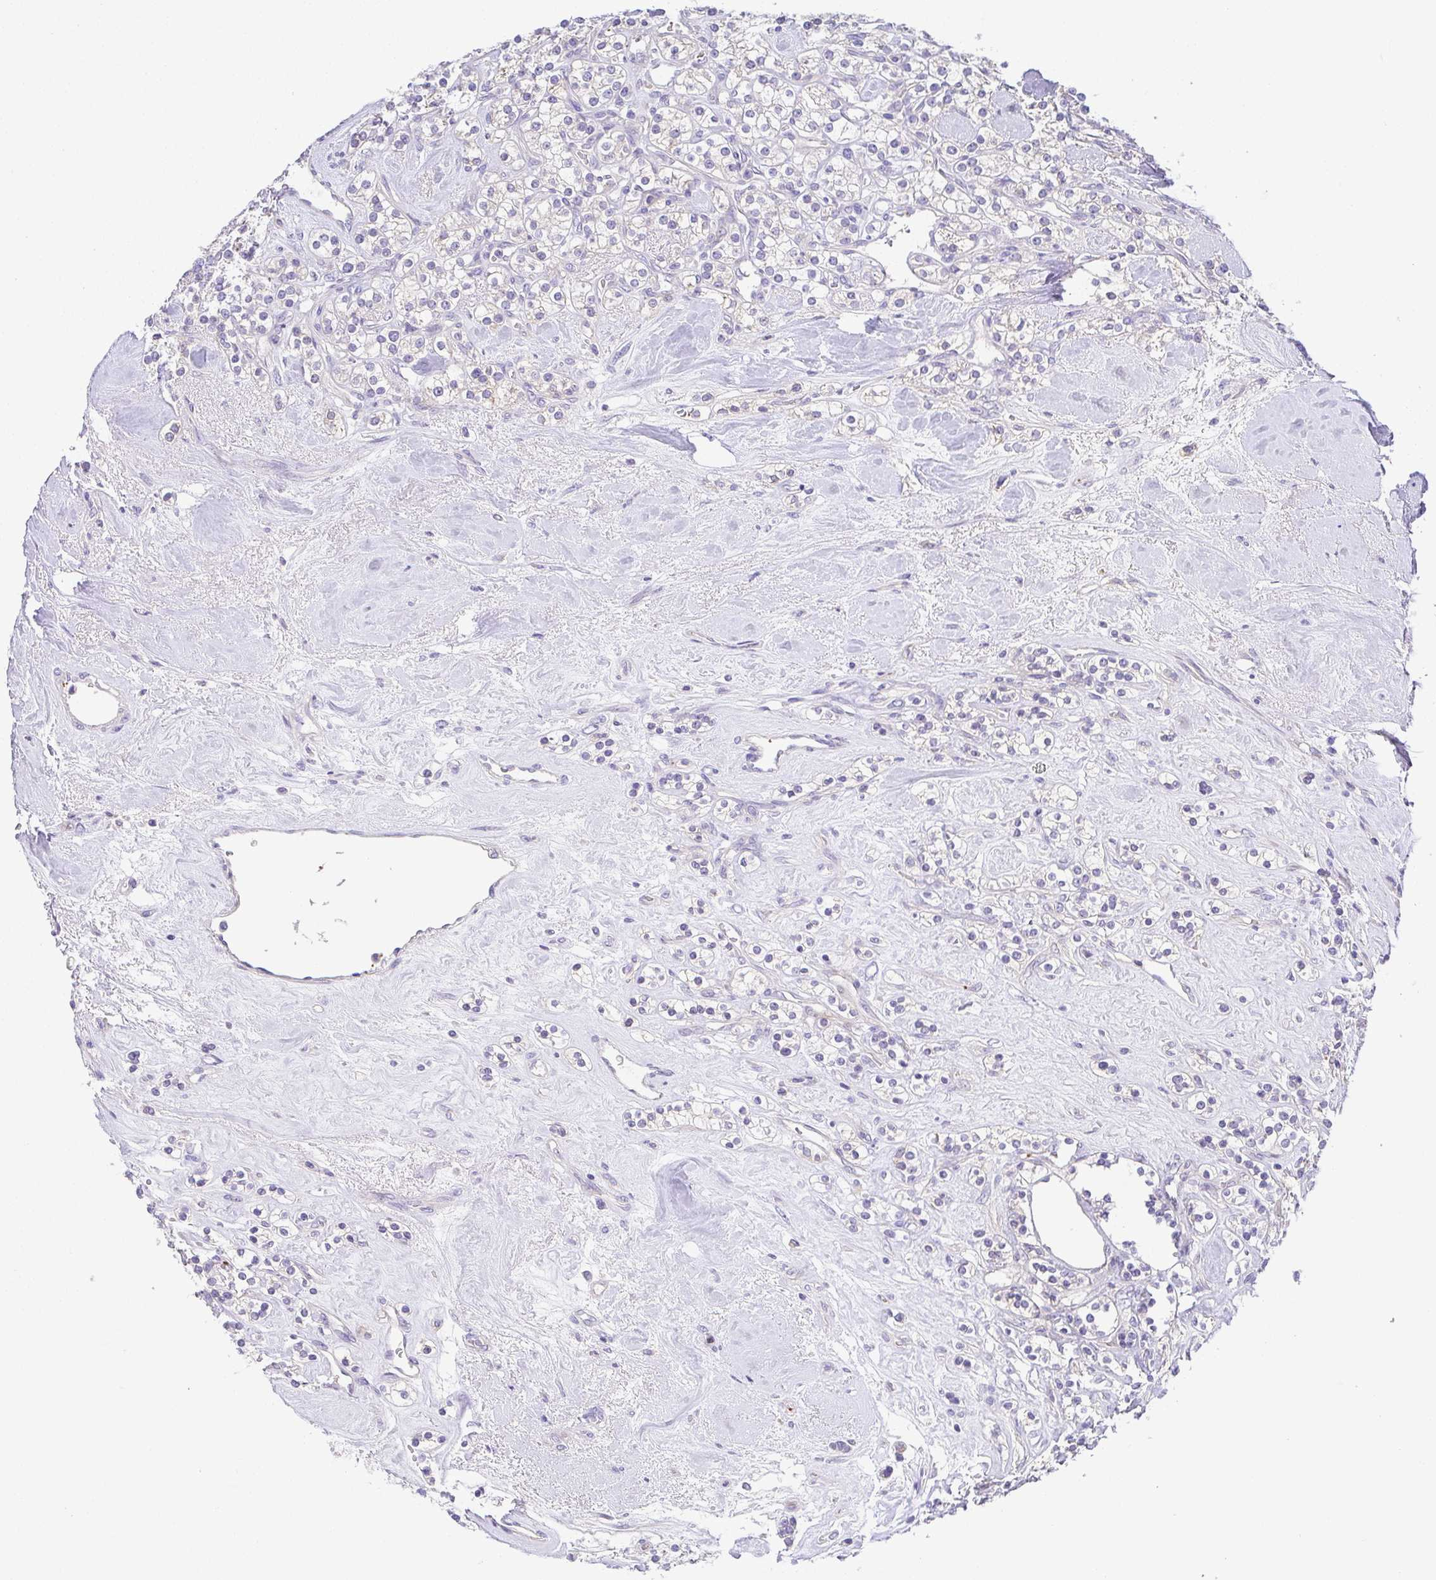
{"staining": {"intensity": "negative", "quantity": "none", "location": "none"}, "tissue": "renal cancer", "cell_type": "Tumor cells", "image_type": "cancer", "snomed": [{"axis": "morphology", "description": "Adenocarcinoma, NOS"}, {"axis": "topography", "description": "Kidney"}], "caption": "There is no significant staining in tumor cells of adenocarcinoma (renal).", "gene": "PRR14L", "patient": {"sex": "male", "age": 77}}